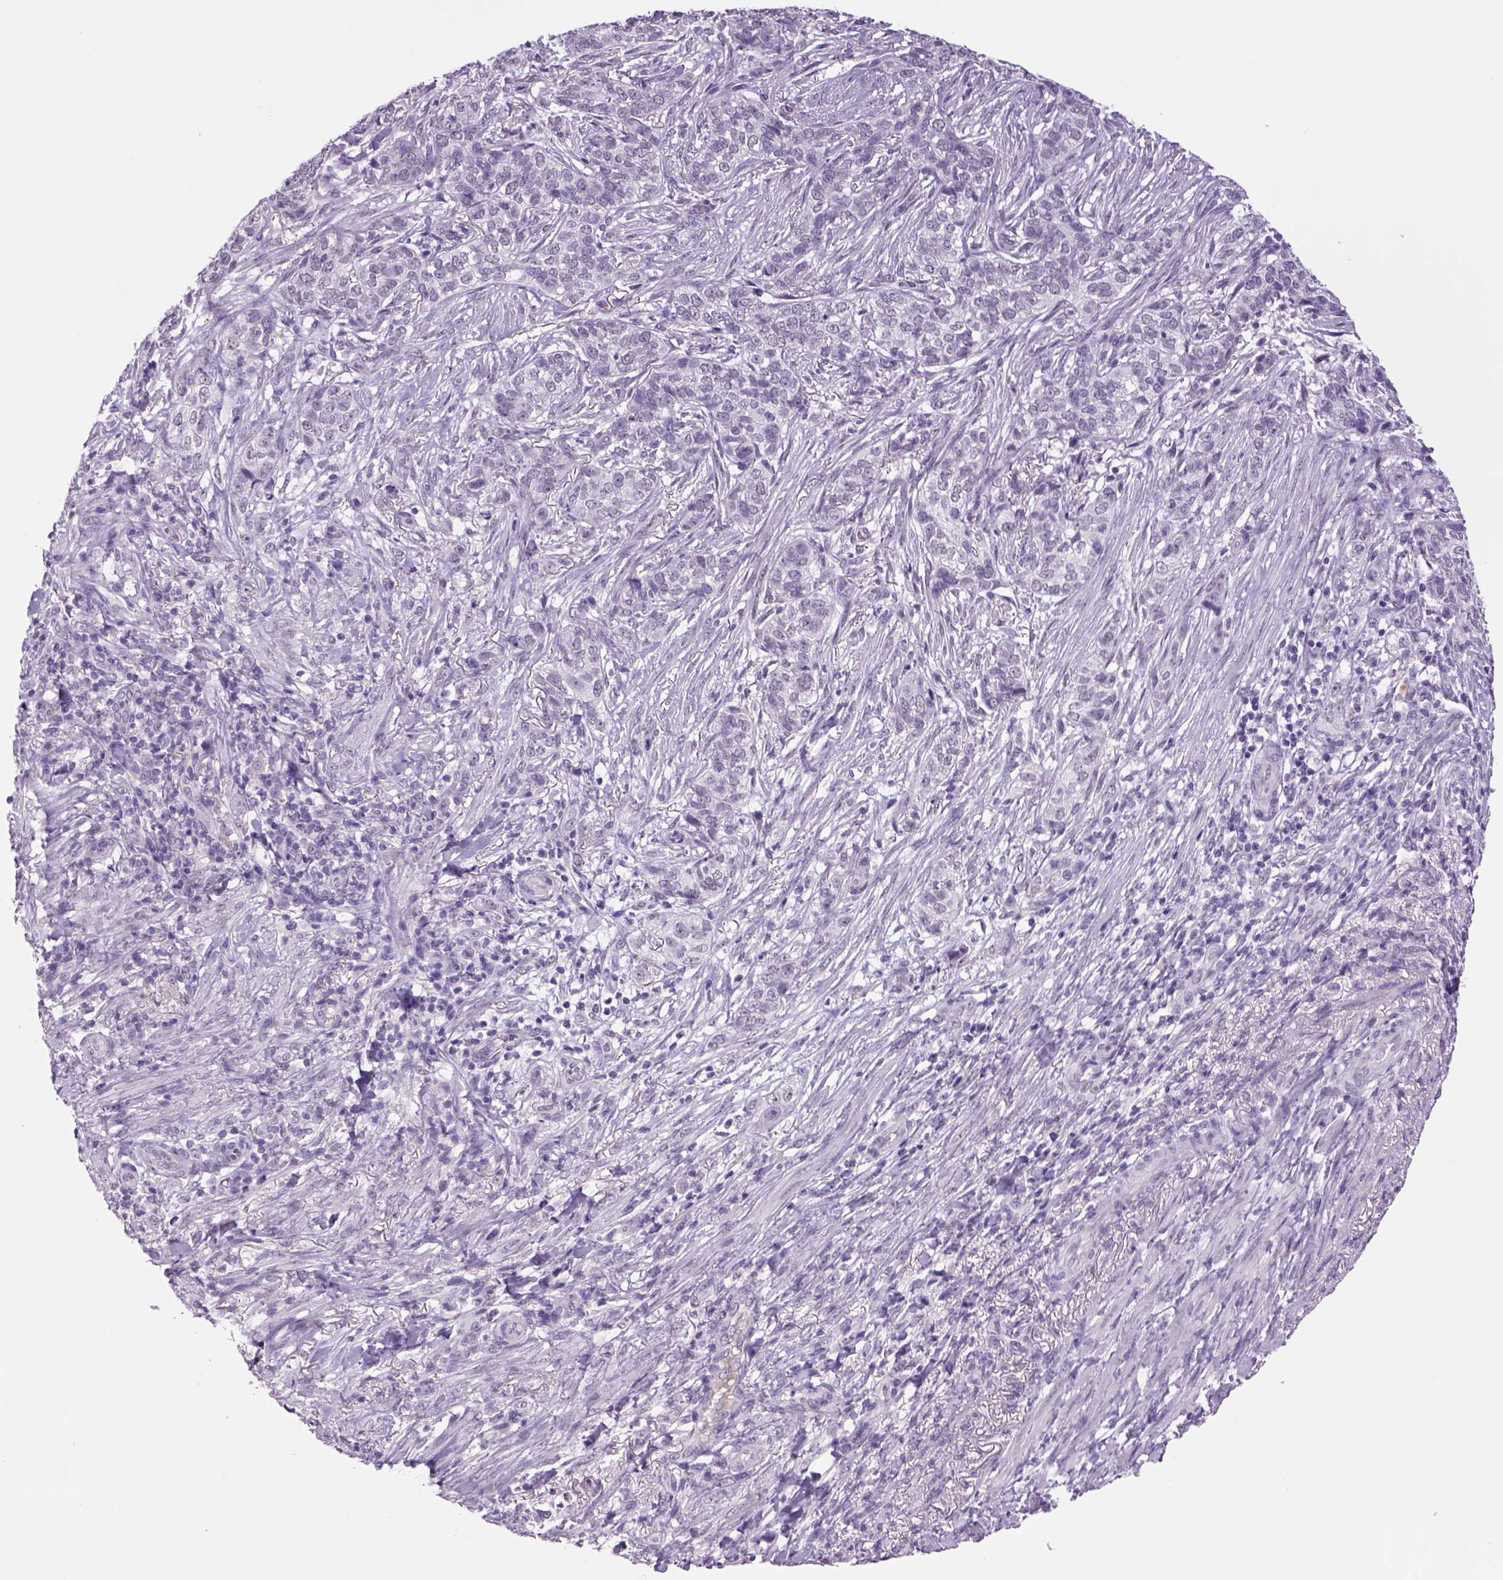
{"staining": {"intensity": "negative", "quantity": "none", "location": "none"}, "tissue": "skin cancer", "cell_type": "Tumor cells", "image_type": "cancer", "snomed": [{"axis": "morphology", "description": "Basal cell carcinoma"}, {"axis": "topography", "description": "Skin"}], "caption": "Human skin cancer stained for a protein using IHC displays no staining in tumor cells.", "gene": "DBH", "patient": {"sex": "female", "age": 69}}